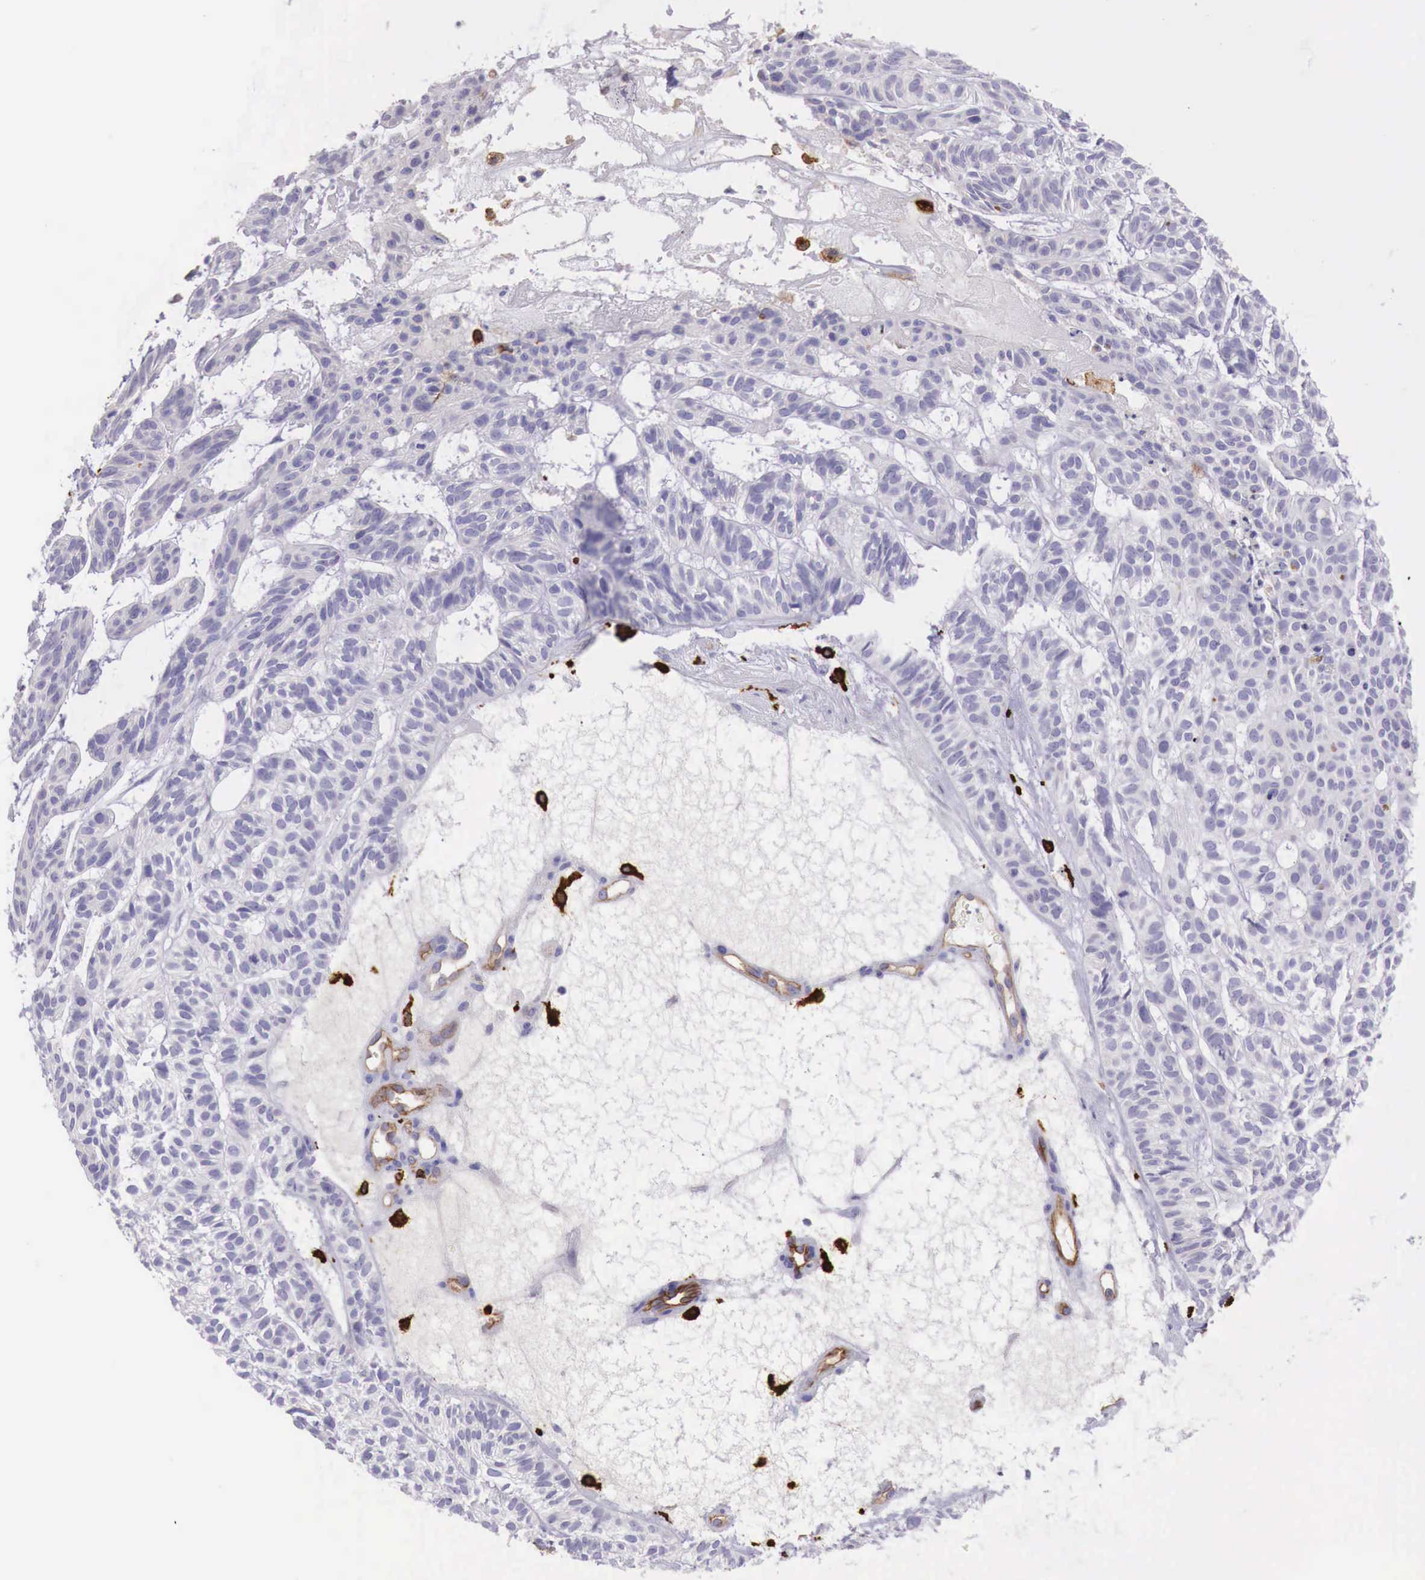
{"staining": {"intensity": "negative", "quantity": "none", "location": "none"}, "tissue": "skin cancer", "cell_type": "Tumor cells", "image_type": "cancer", "snomed": [{"axis": "morphology", "description": "Basal cell carcinoma"}, {"axis": "topography", "description": "Skin"}], "caption": "Immunohistochemistry of human skin basal cell carcinoma displays no staining in tumor cells. Nuclei are stained in blue.", "gene": "MSR1", "patient": {"sex": "male", "age": 75}}